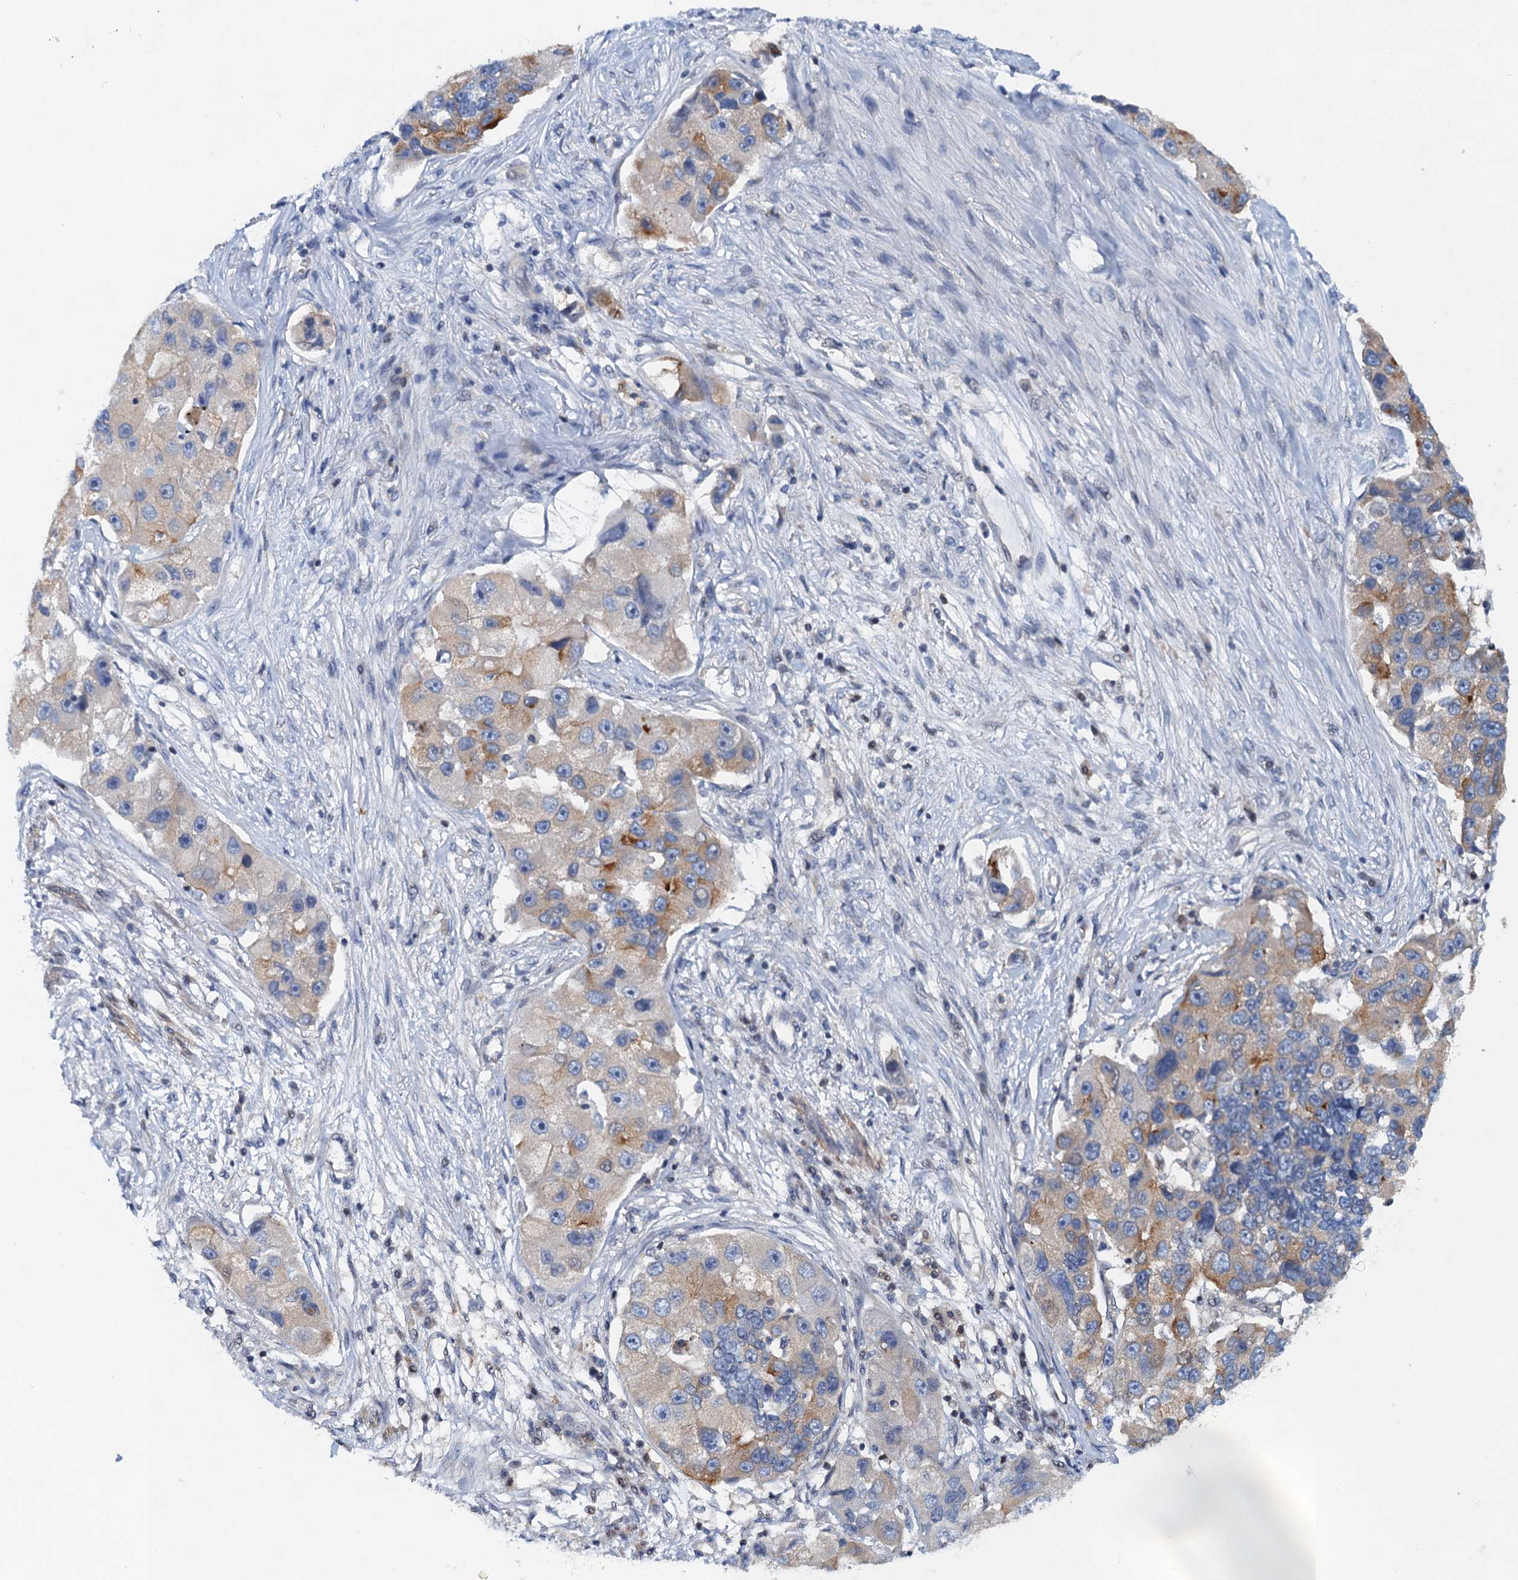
{"staining": {"intensity": "moderate", "quantity": "<25%", "location": "cytoplasmic/membranous"}, "tissue": "lung cancer", "cell_type": "Tumor cells", "image_type": "cancer", "snomed": [{"axis": "morphology", "description": "Adenocarcinoma, NOS"}, {"axis": "topography", "description": "Lung"}], "caption": "Moderate cytoplasmic/membranous protein staining is identified in about <25% of tumor cells in adenocarcinoma (lung).", "gene": "NBEA", "patient": {"sex": "female", "age": 54}}